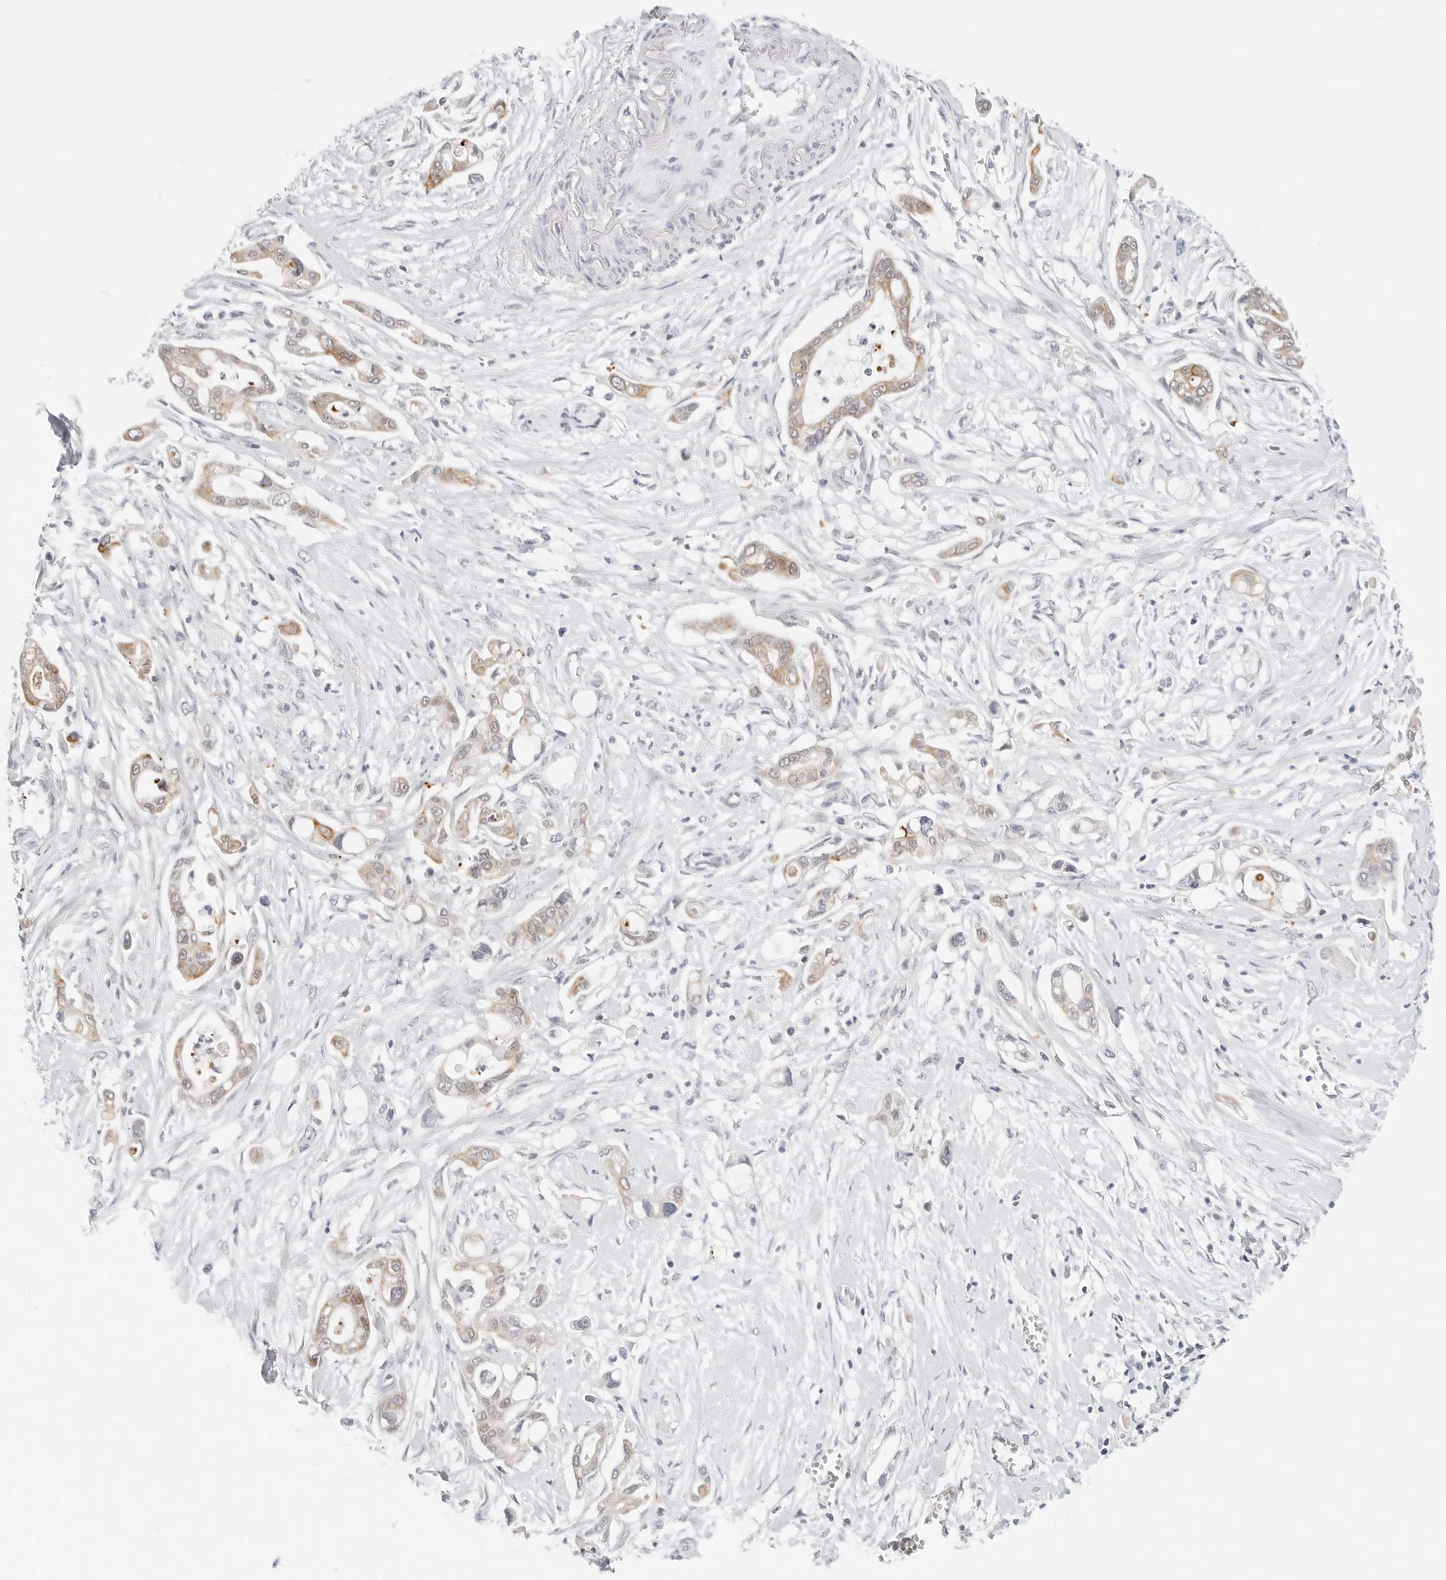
{"staining": {"intensity": "moderate", "quantity": ">75%", "location": "cytoplasmic/membranous"}, "tissue": "pancreatic cancer", "cell_type": "Tumor cells", "image_type": "cancer", "snomed": [{"axis": "morphology", "description": "Adenocarcinoma, NOS"}, {"axis": "topography", "description": "Pancreas"}], "caption": "Pancreatic adenocarcinoma stained with DAB immunohistochemistry displays medium levels of moderate cytoplasmic/membranous expression in approximately >75% of tumor cells. (Stains: DAB (3,3'-diaminobenzidine) in brown, nuclei in blue, Microscopy: brightfield microscopy at high magnification).", "gene": "TSEN2", "patient": {"sex": "male", "age": 68}}